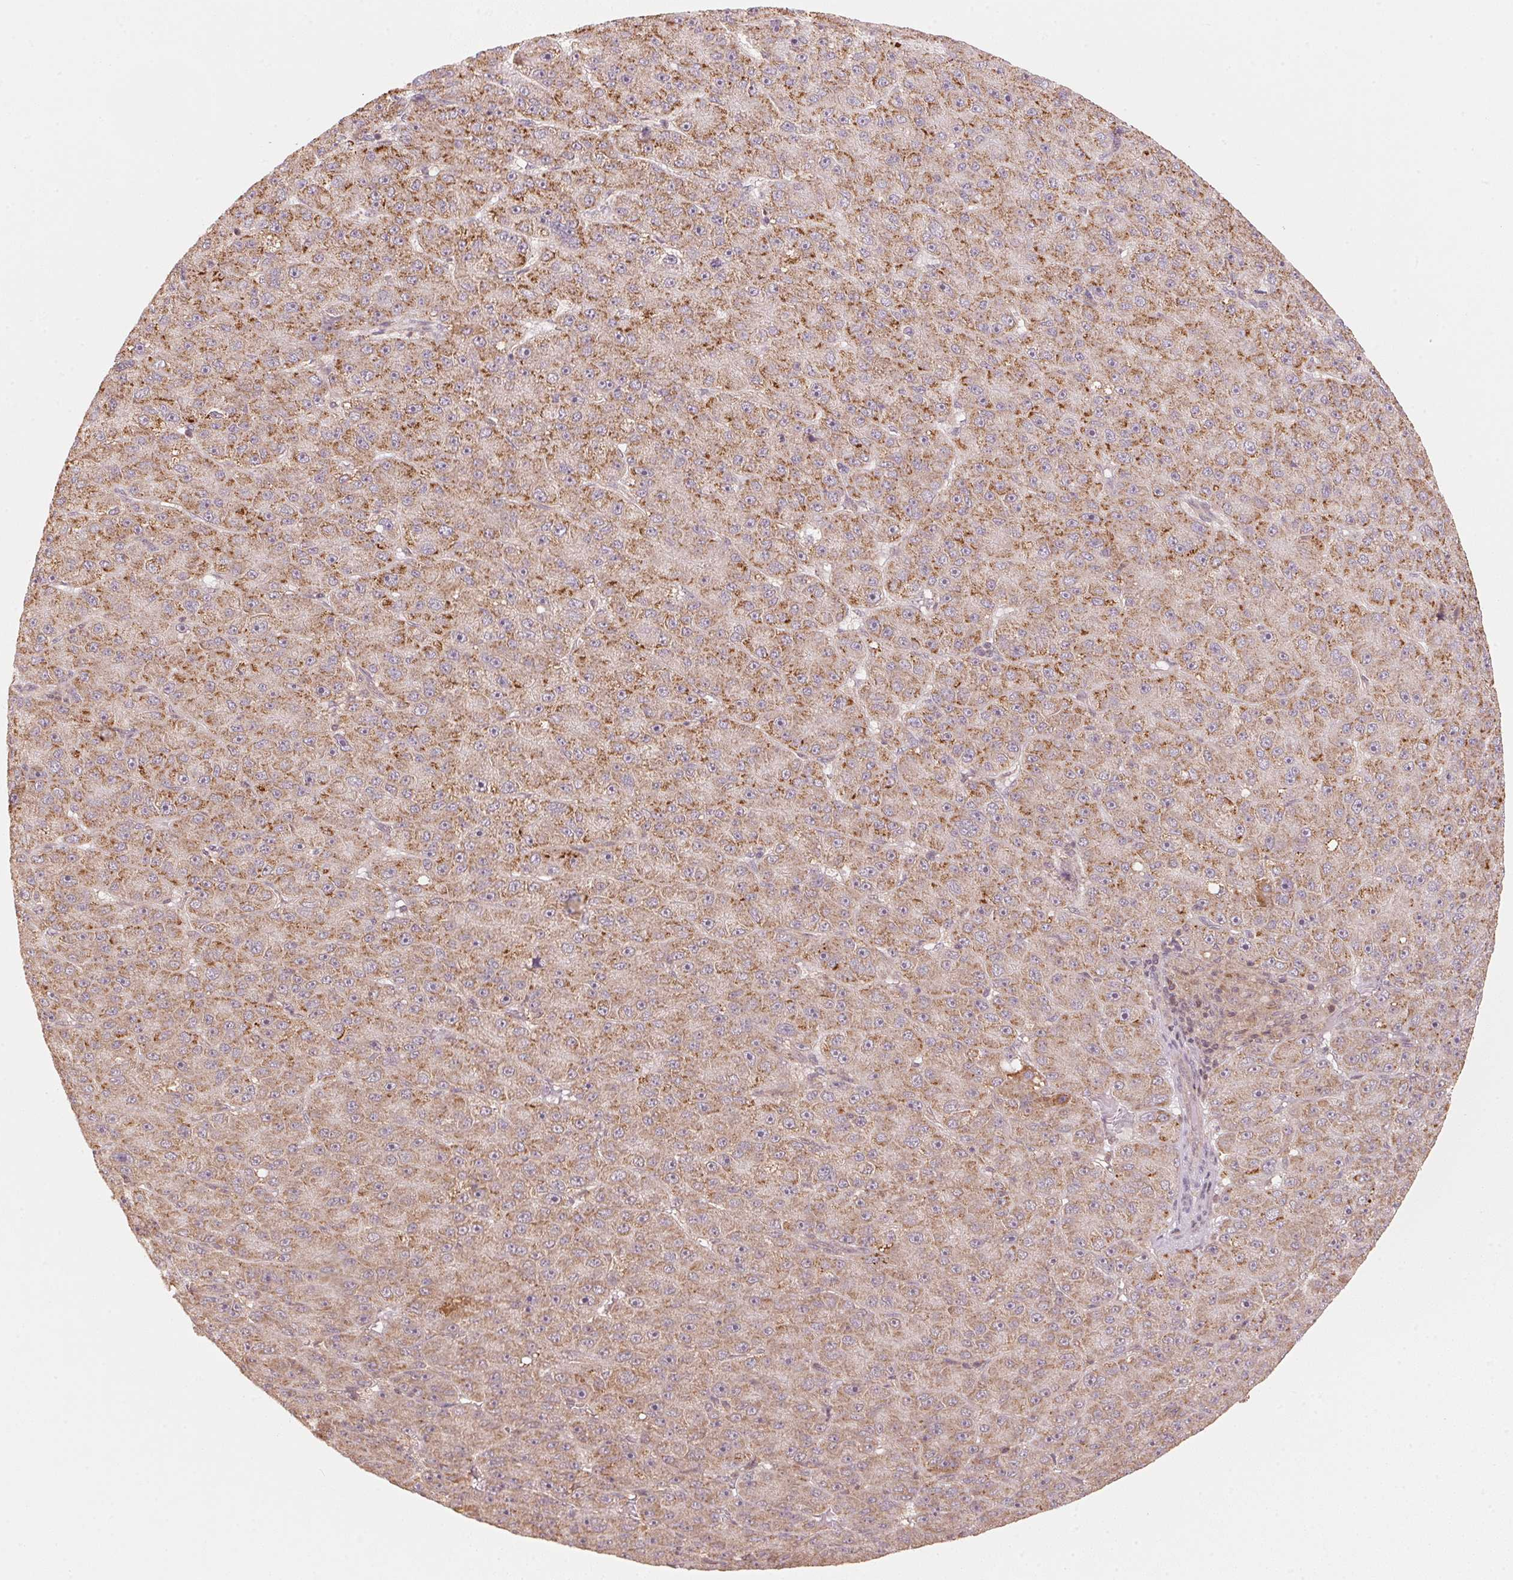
{"staining": {"intensity": "moderate", "quantity": ">75%", "location": "cytoplasmic/membranous"}, "tissue": "liver cancer", "cell_type": "Tumor cells", "image_type": "cancer", "snomed": [{"axis": "morphology", "description": "Carcinoma, Hepatocellular, NOS"}, {"axis": "topography", "description": "Liver"}], "caption": "Immunohistochemical staining of human liver hepatocellular carcinoma displays medium levels of moderate cytoplasmic/membranous protein expression in approximately >75% of tumor cells.", "gene": "C2orf73", "patient": {"sex": "male", "age": 67}}